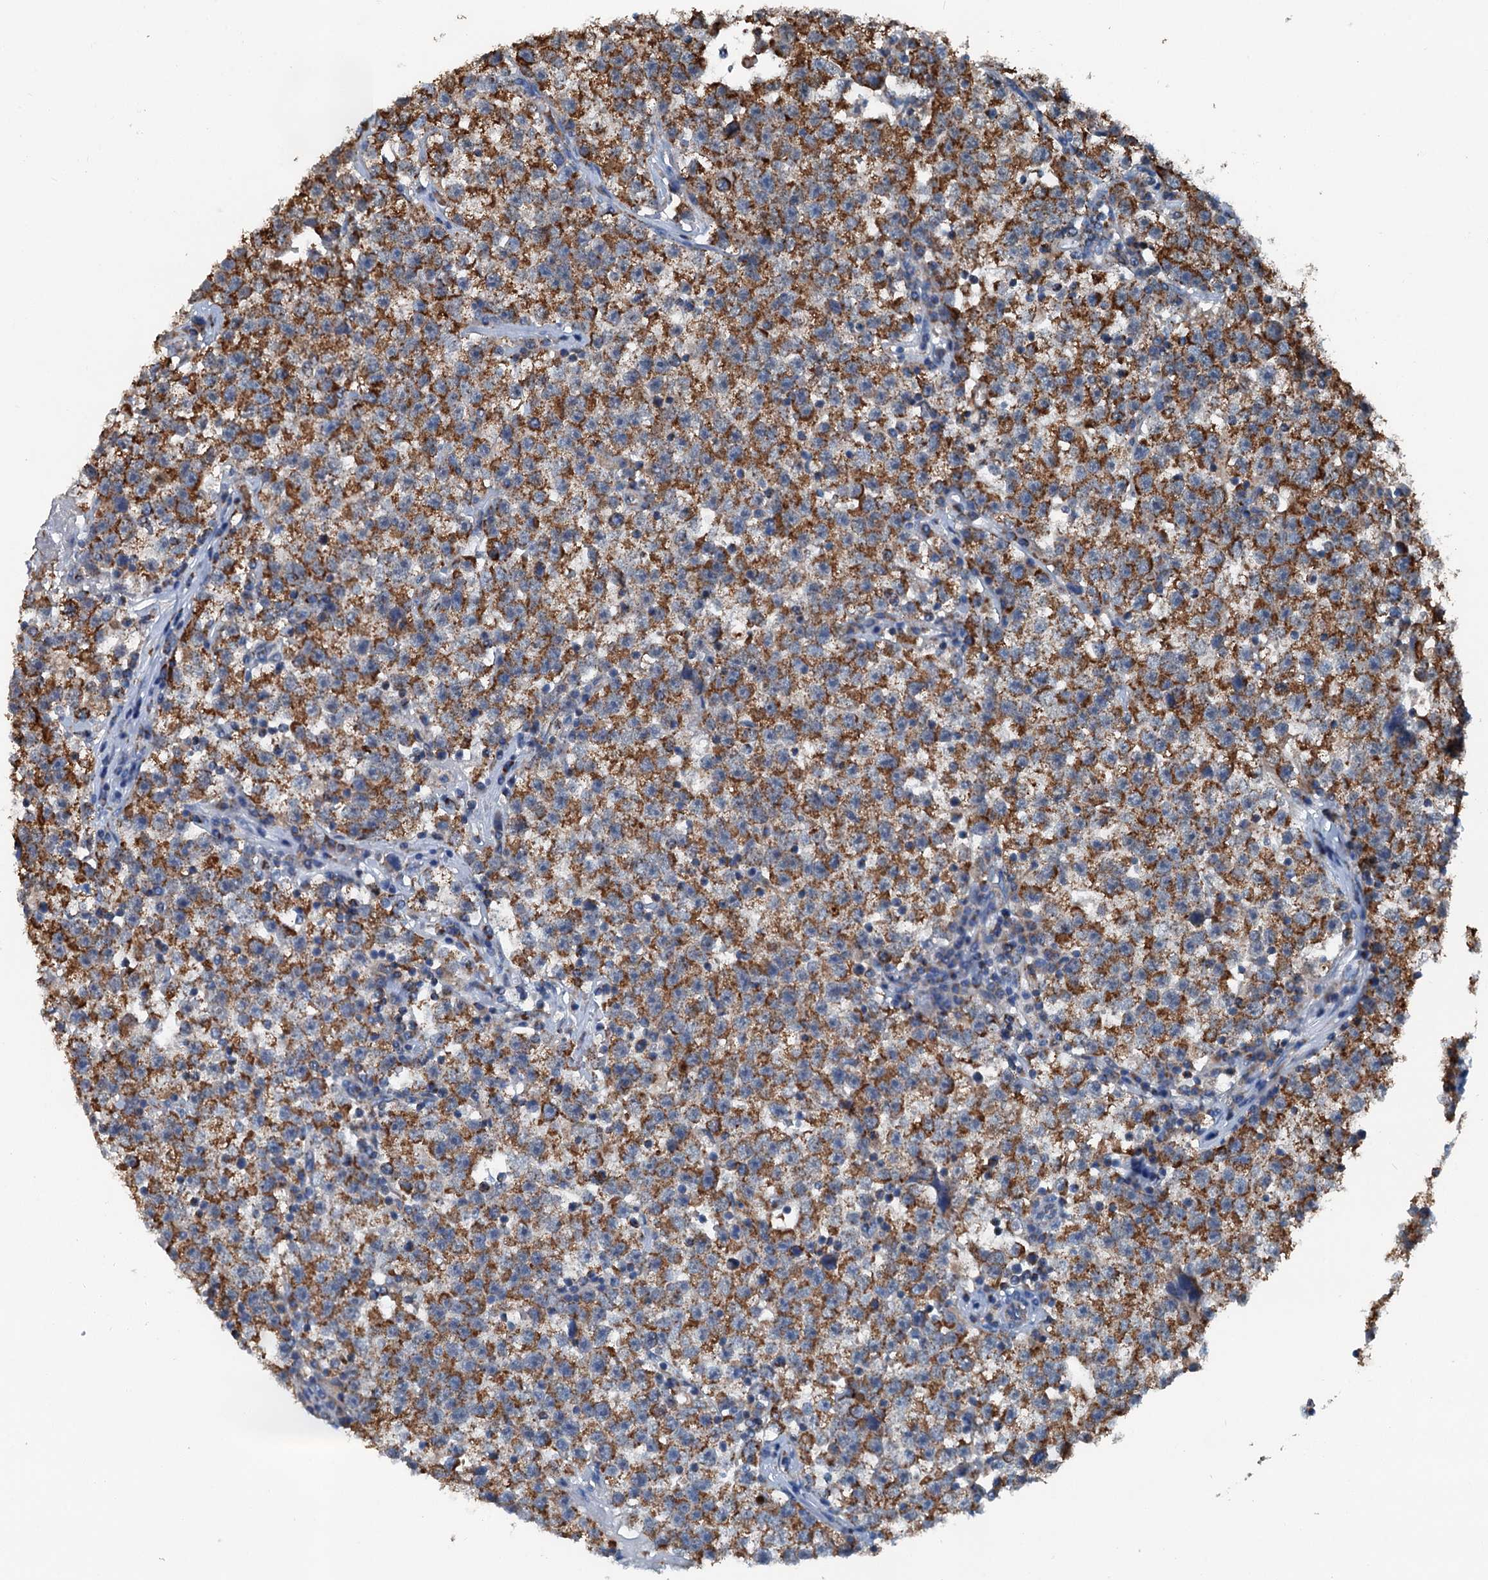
{"staining": {"intensity": "moderate", "quantity": ">75%", "location": "cytoplasmic/membranous"}, "tissue": "testis cancer", "cell_type": "Tumor cells", "image_type": "cancer", "snomed": [{"axis": "morphology", "description": "Seminoma, NOS"}, {"axis": "topography", "description": "Testis"}], "caption": "Testis seminoma tissue reveals moderate cytoplasmic/membranous positivity in approximately >75% of tumor cells, visualized by immunohistochemistry.", "gene": "TRPT1", "patient": {"sex": "male", "age": 22}}